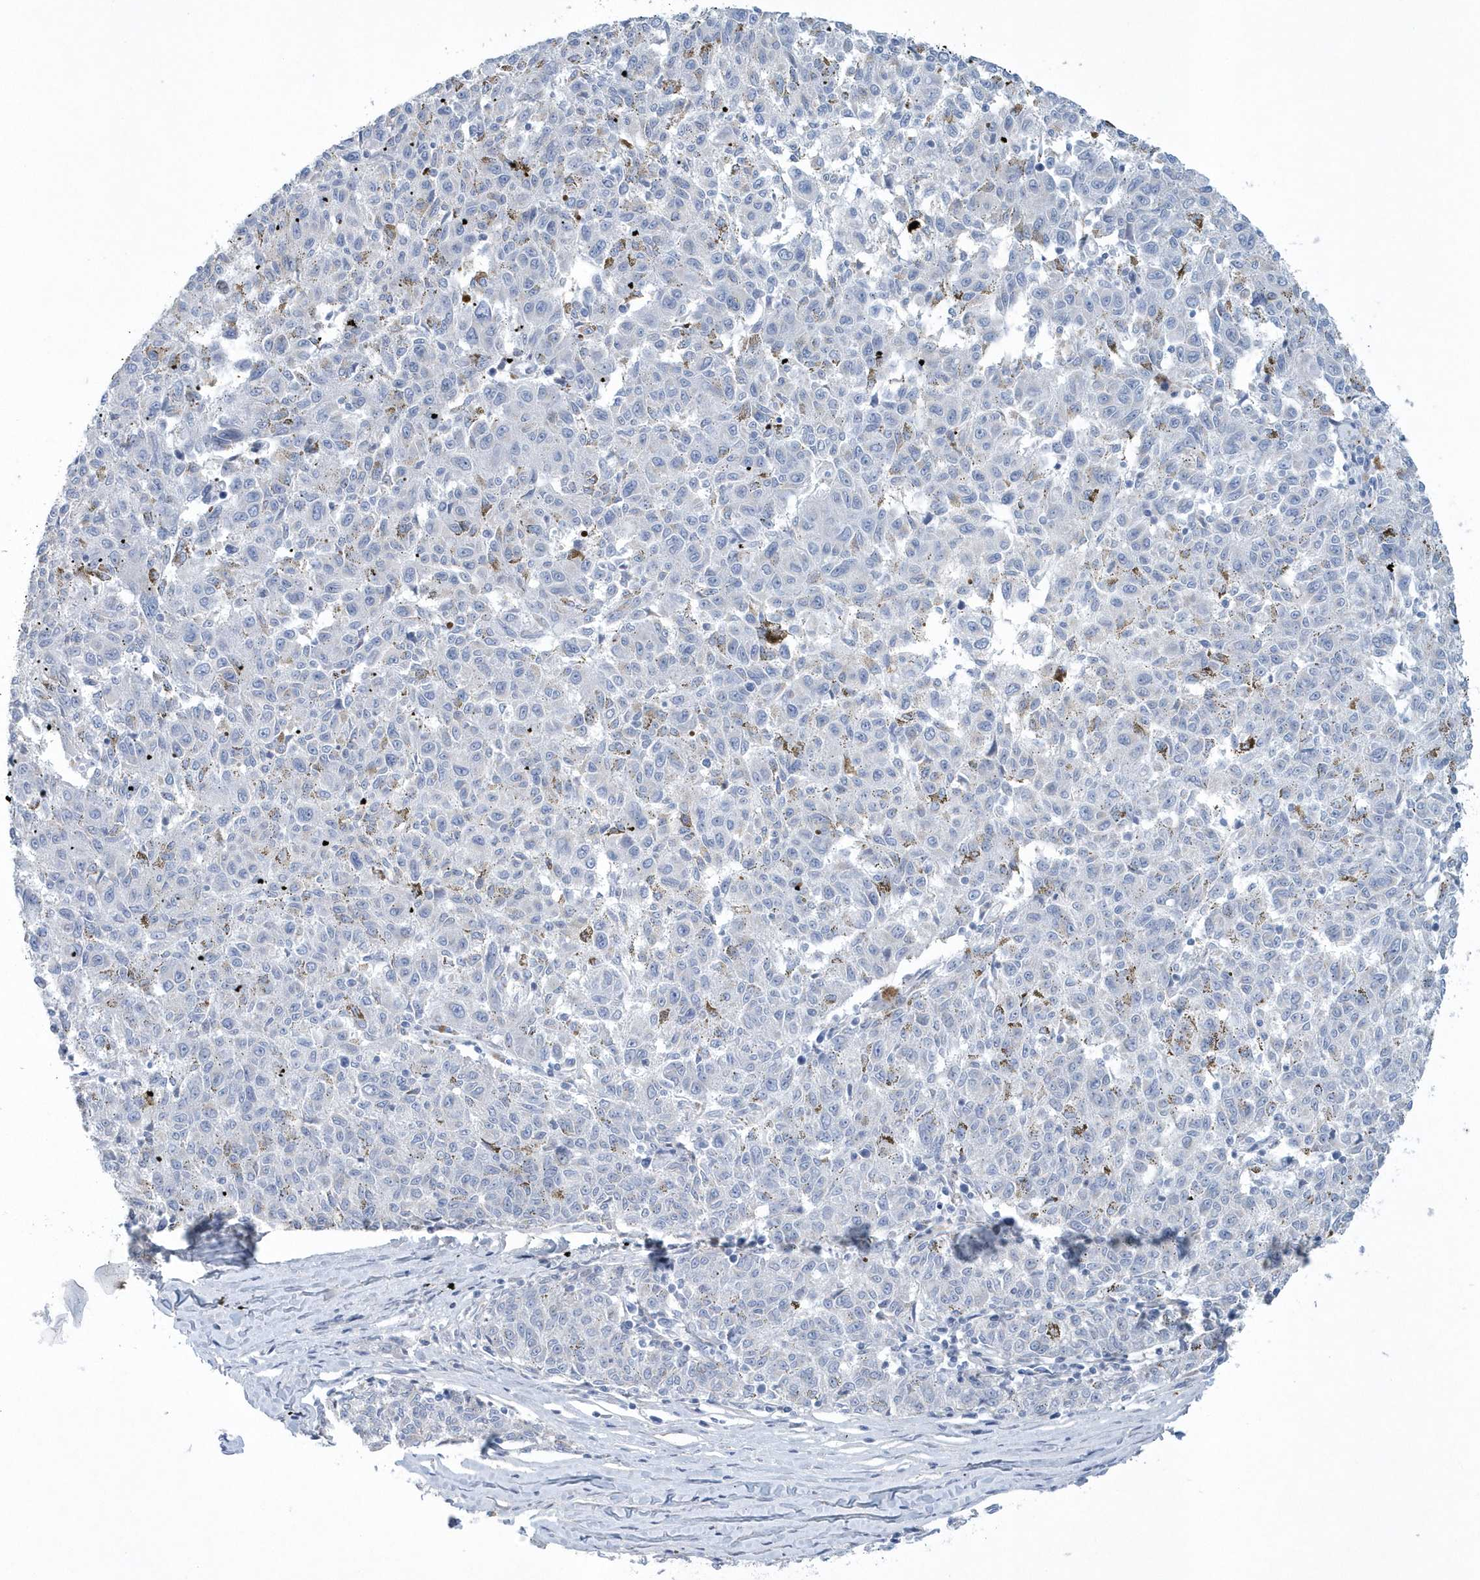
{"staining": {"intensity": "negative", "quantity": "none", "location": "none"}, "tissue": "melanoma", "cell_type": "Tumor cells", "image_type": "cancer", "snomed": [{"axis": "morphology", "description": "Malignant melanoma, NOS"}, {"axis": "topography", "description": "Skin"}], "caption": "Tumor cells show no significant staining in malignant melanoma.", "gene": "SPATA18", "patient": {"sex": "female", "age": 72}}